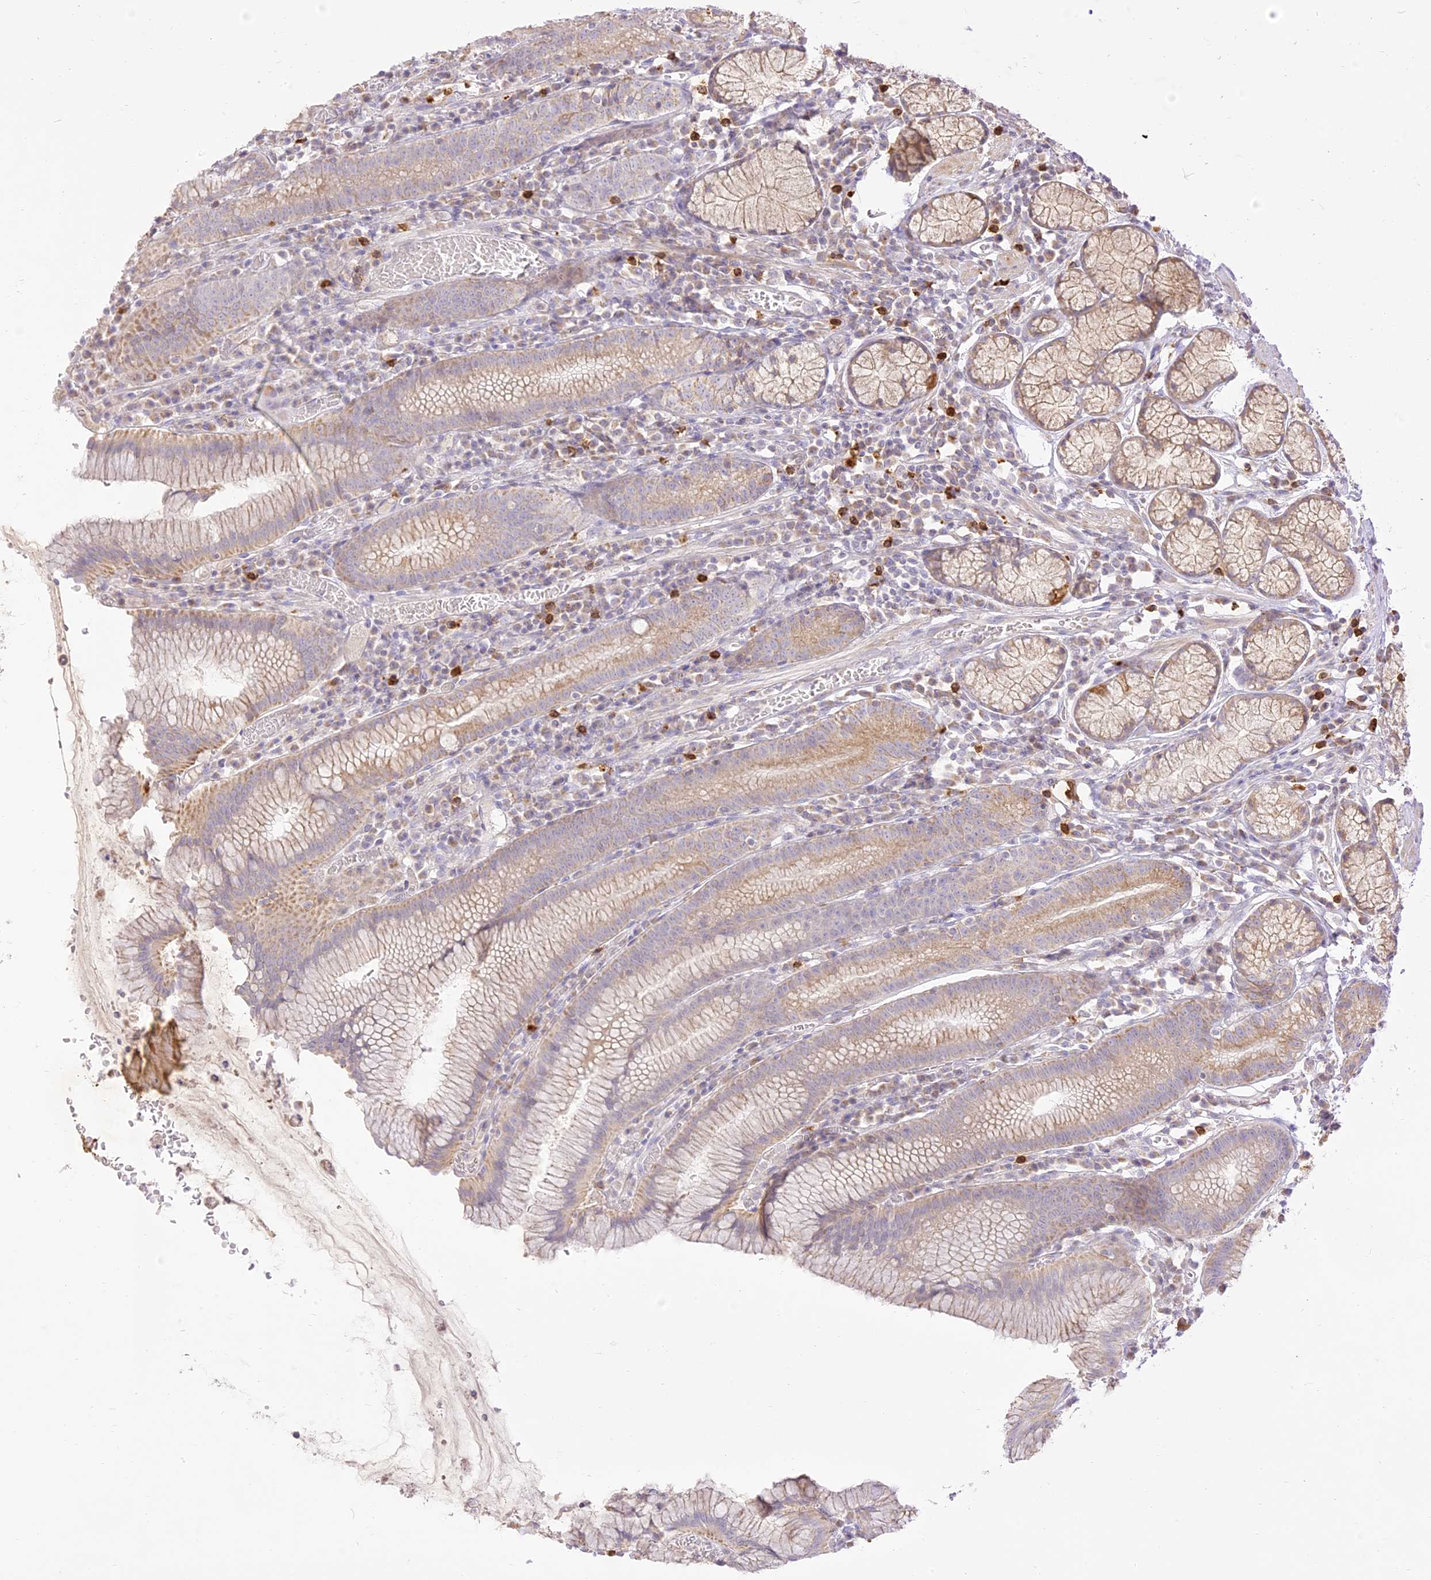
{"staining": {"intensity": "strong", "quantity": "<25%", "location": "cytoplasmic/membranous"}, "tissue": "stomach", "cell_type": "Glandular cells", "image_type": "normal", "snomed": [{"axis": "morphology", "description": "Normal tissue, NOS"}, {"axis": "topography", "description": "Stomach"}], "caption": "Human stomach stained with a brown dye shows strong cytoplasmic/membranous positive expression in about <25% of glandular cells.", "gene": "LRRC15", "patient": {"sex": "male", "age": 55}}